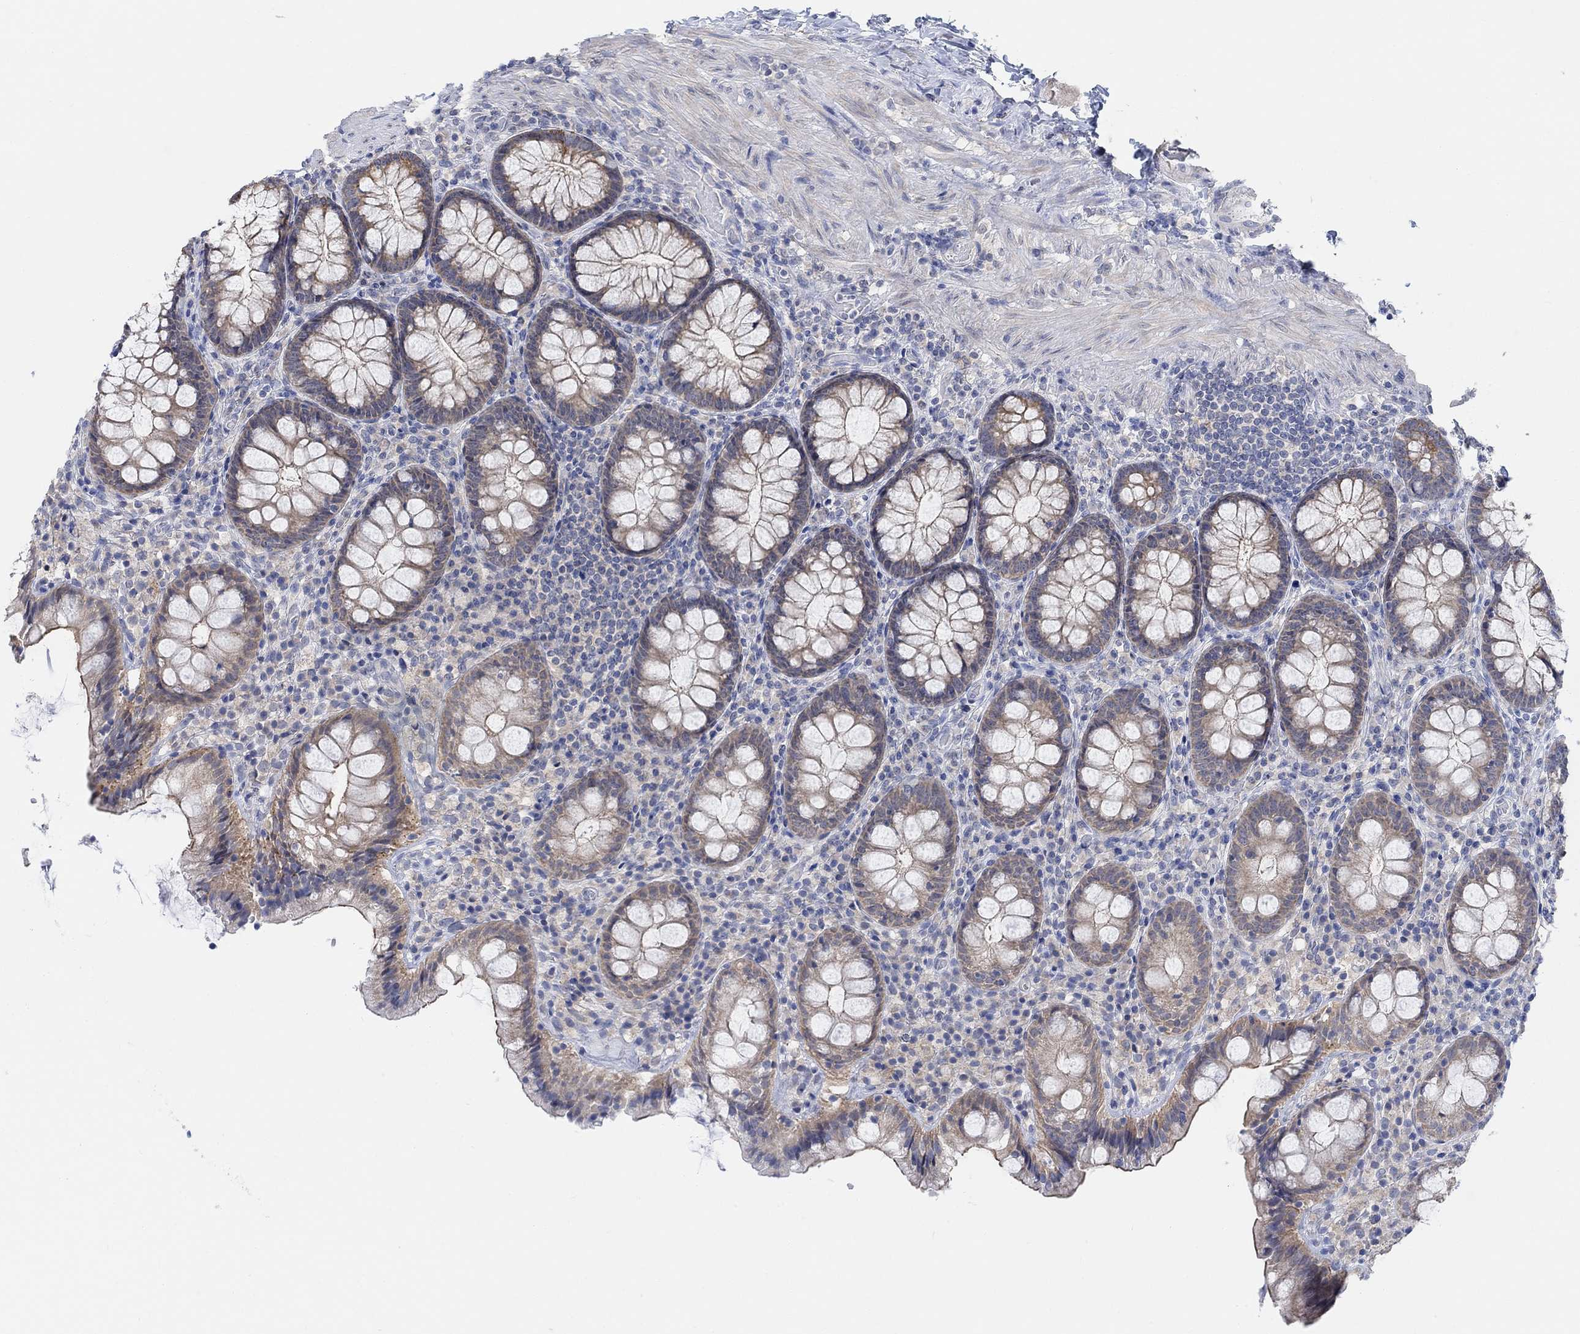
{"staining": {"intensity": "negative", "quantity": "none", "location": "none"}, "tissue": "colon", "cell_type": "Endothelial cells", "image_type": "normal", "snomed": [{"axis": "morphology", "description": "Normal tissue, NOS"}, {"axis": "topography", "description": "Colon"}], "caption": "DAB immunohistochemical staining of unremarkable colon shows no significant staining in endothelial cells.", "gene": "RIMS1", "patient": {"sex": "female", "age": 86}}